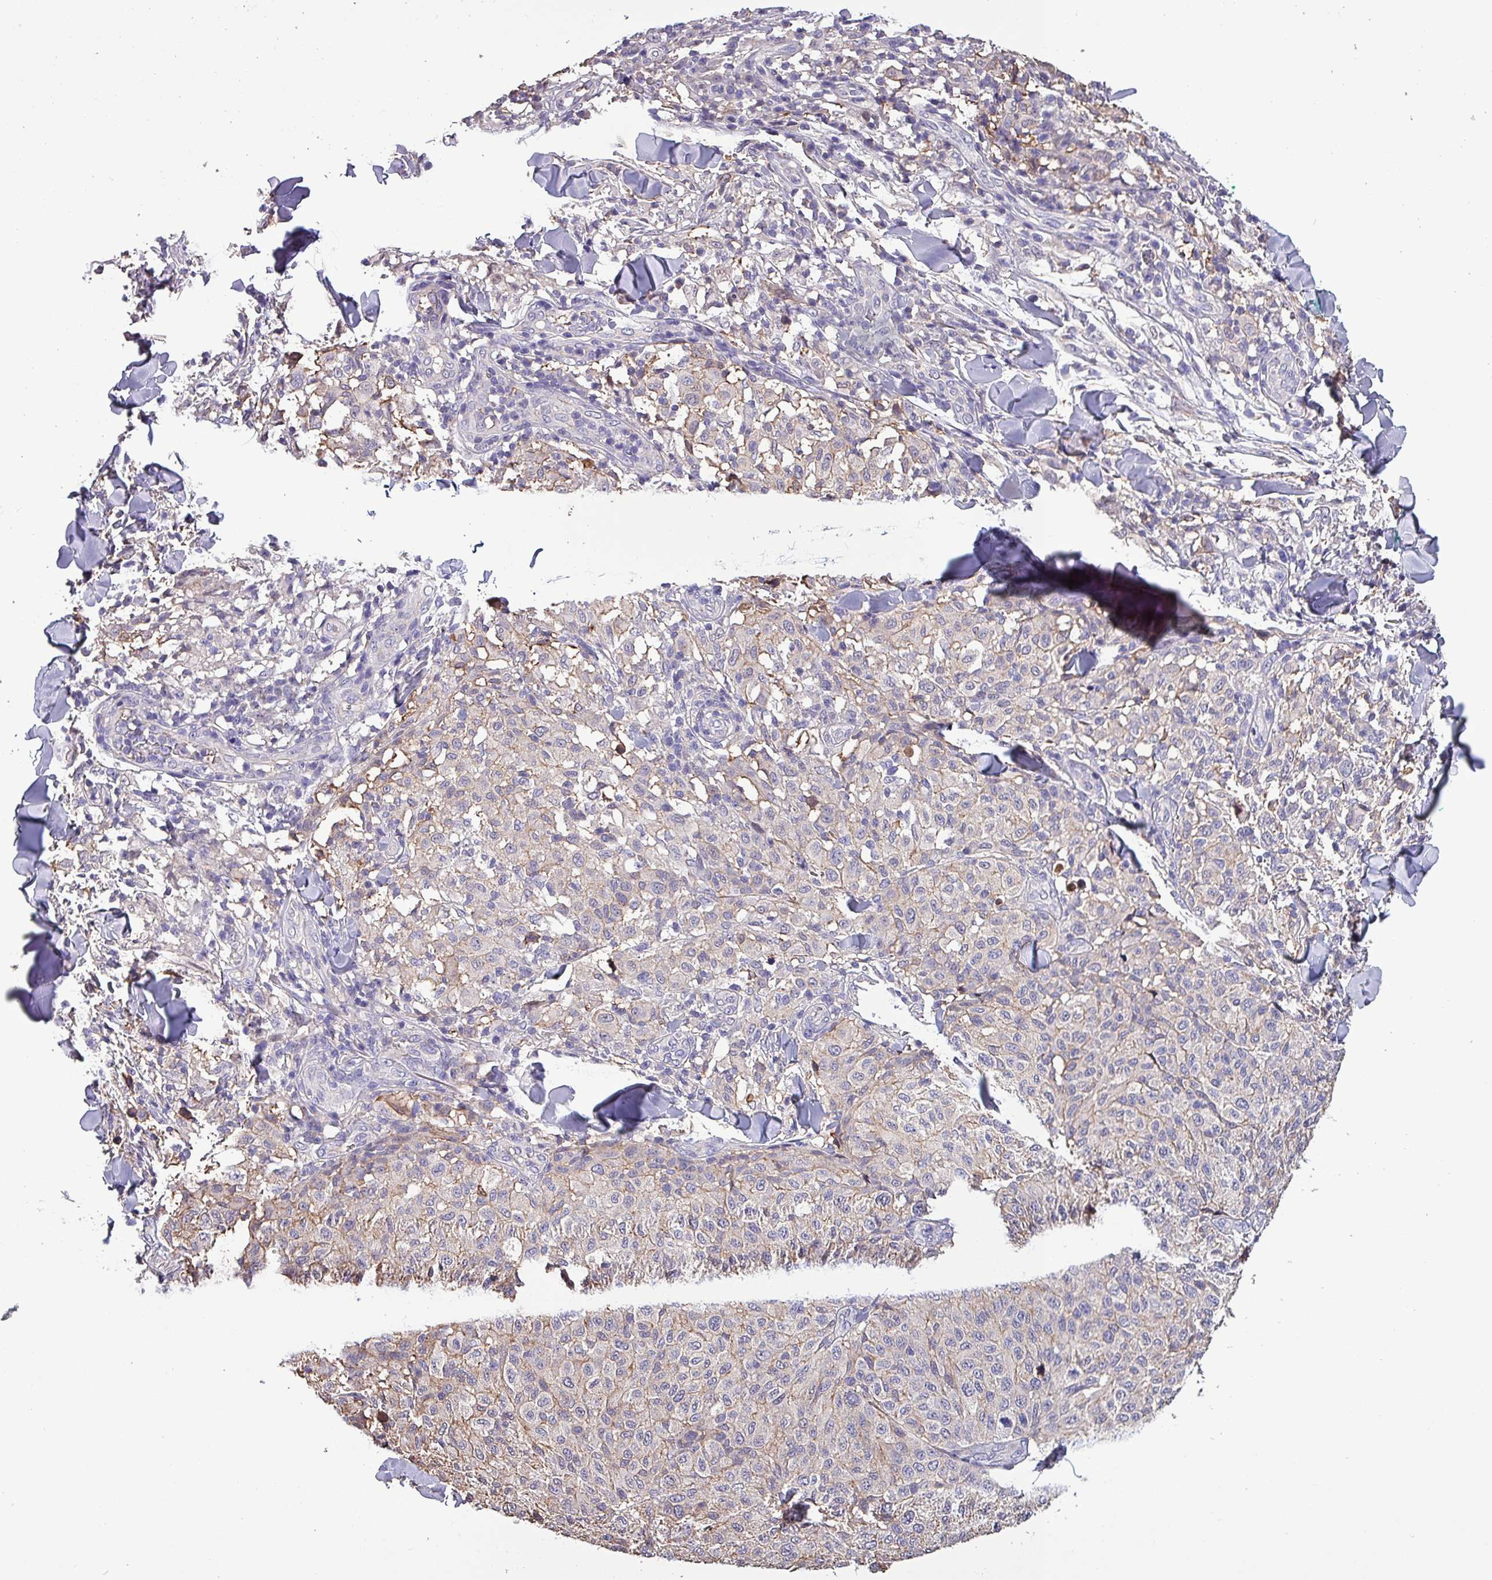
{"staining": {"intensity": "negative", "quantity": "none", "location": "none"}, "tissue": "melanoma", "cell_type": "Tumor cells", "image_type": "cancer", "snomed": [{"axis": "morphology", "description": "Malignant melanoma, NOS"}, {"axis": "topography", "description": "Skin"}], "caption": "Human melanoma stained for a protein using immunohistochemistry (IHC) displays no positivity in tumor cells.", "gene": "HTRA4", "patient": {"sex": "male", "age": 66}}